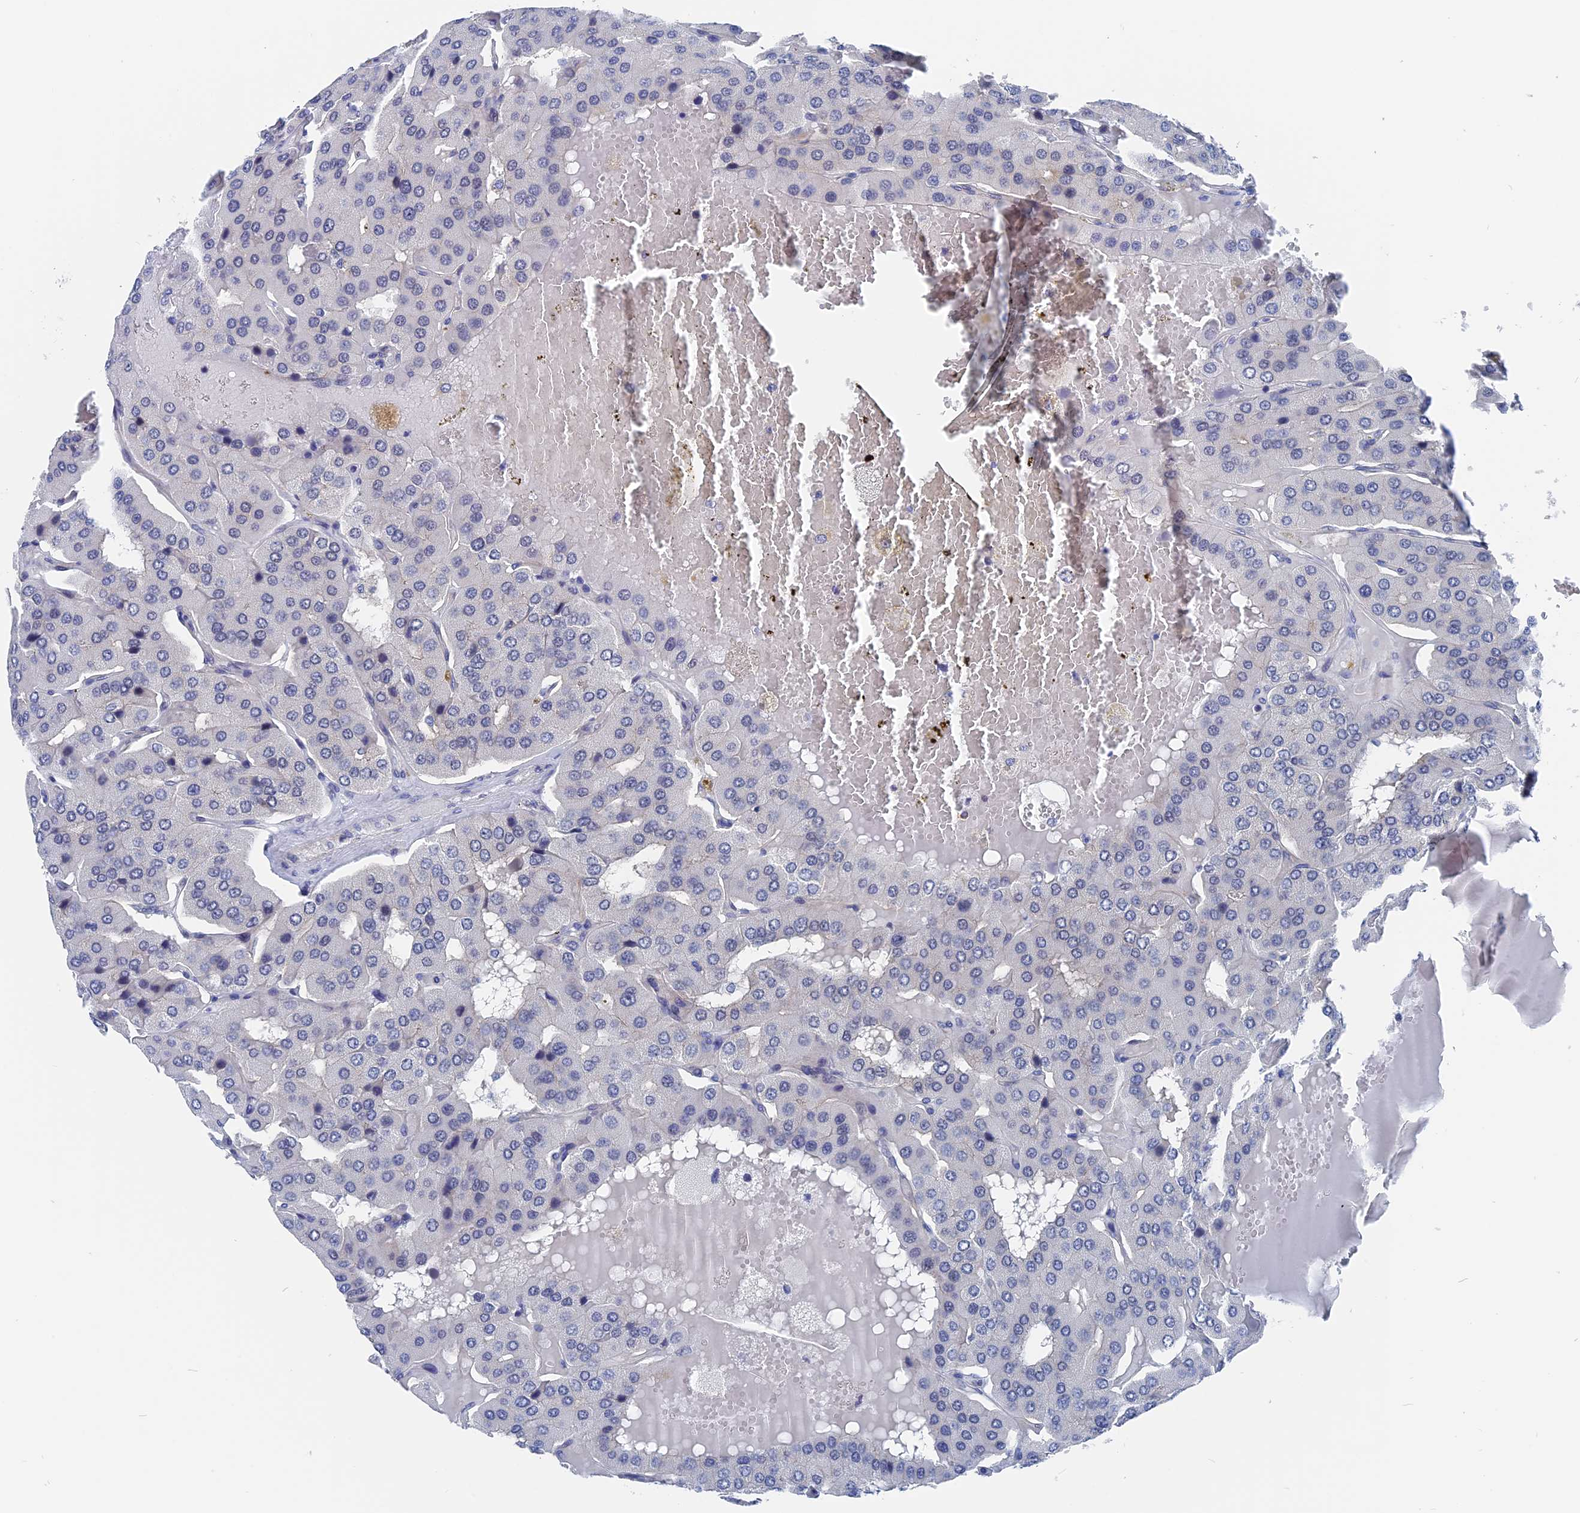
{"staining": {"intensity": "negative", "quantity": "none", "location": "none"}, "tissue": "parathyroid gland", "cell_type": "Glandular cells", "image_type": "normal", "snomed": [{"axis": "morphology", "description": "Normal tissue, NOS"}, {"axis": "morphology", "description": "Adenoma, NOS"}, {"axis": "topography", "description": "Parathyroid gland"}], "caption": "Immunohistochemistry photomicrograph of unremarkable parathyroid gland: human parathyroid gland stained with DAB exhibits no significant protein positivity in glandular cells.", "gene": "MARCHF3", "patient": {"sex": "female", "age": 86}}